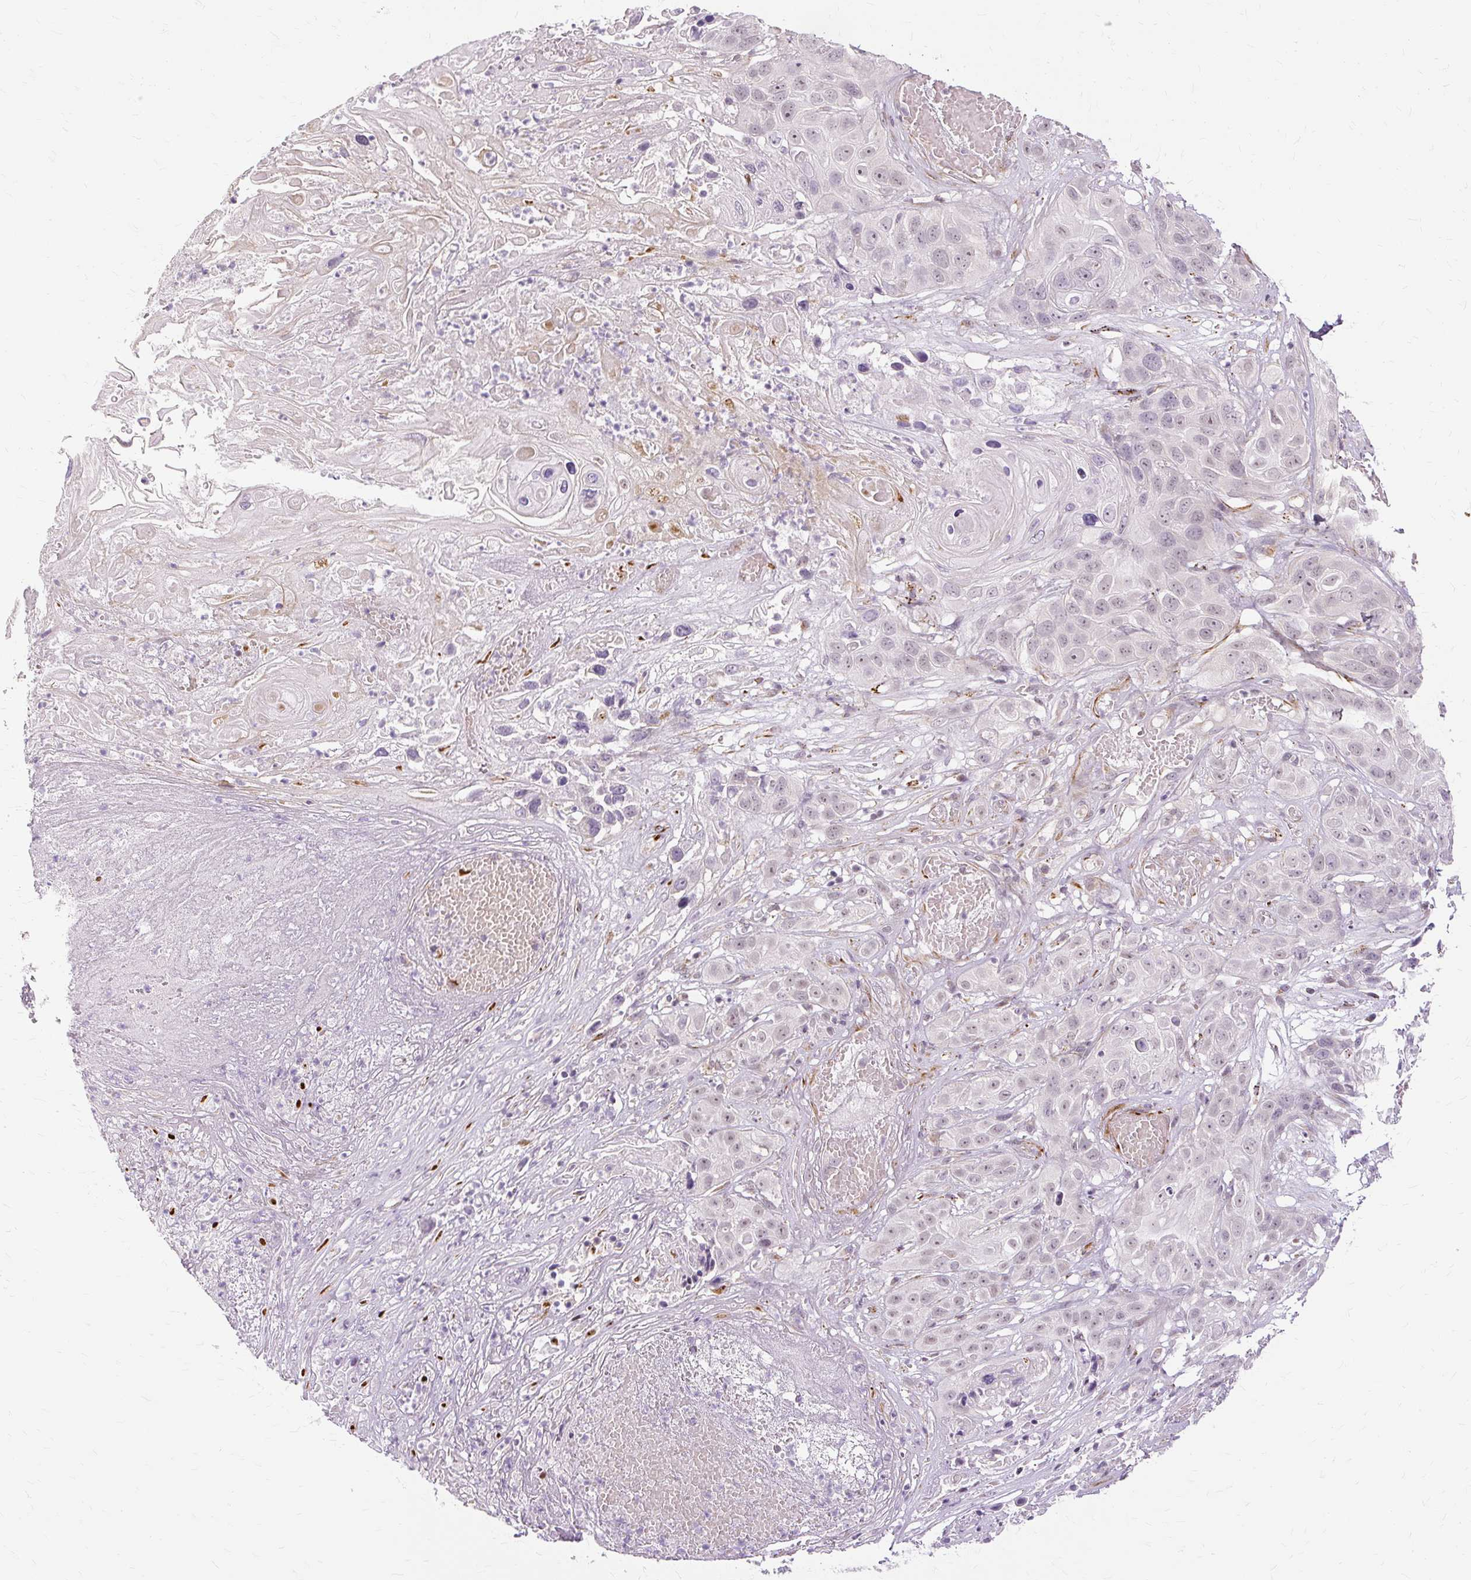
{"staining": {"intensity": "weak", "quantity": "<25%", "location": "nuclear"}, "tissue": "skin cancer", "cell_type": "Tumor cells", "image_type": "cancer", "snomed": [{"axis": "morphology", "description": "Squamous cell carcinoma, NOS"}, {"axis": "topography", "description": "Skin"}], "caption": "Protein analysis of skin cancer (squamous cell carcinoma) shows no significant positivity in tumor cells.", "gene": "MMACHC", "patient": {"sex": "male", "age": 55}}